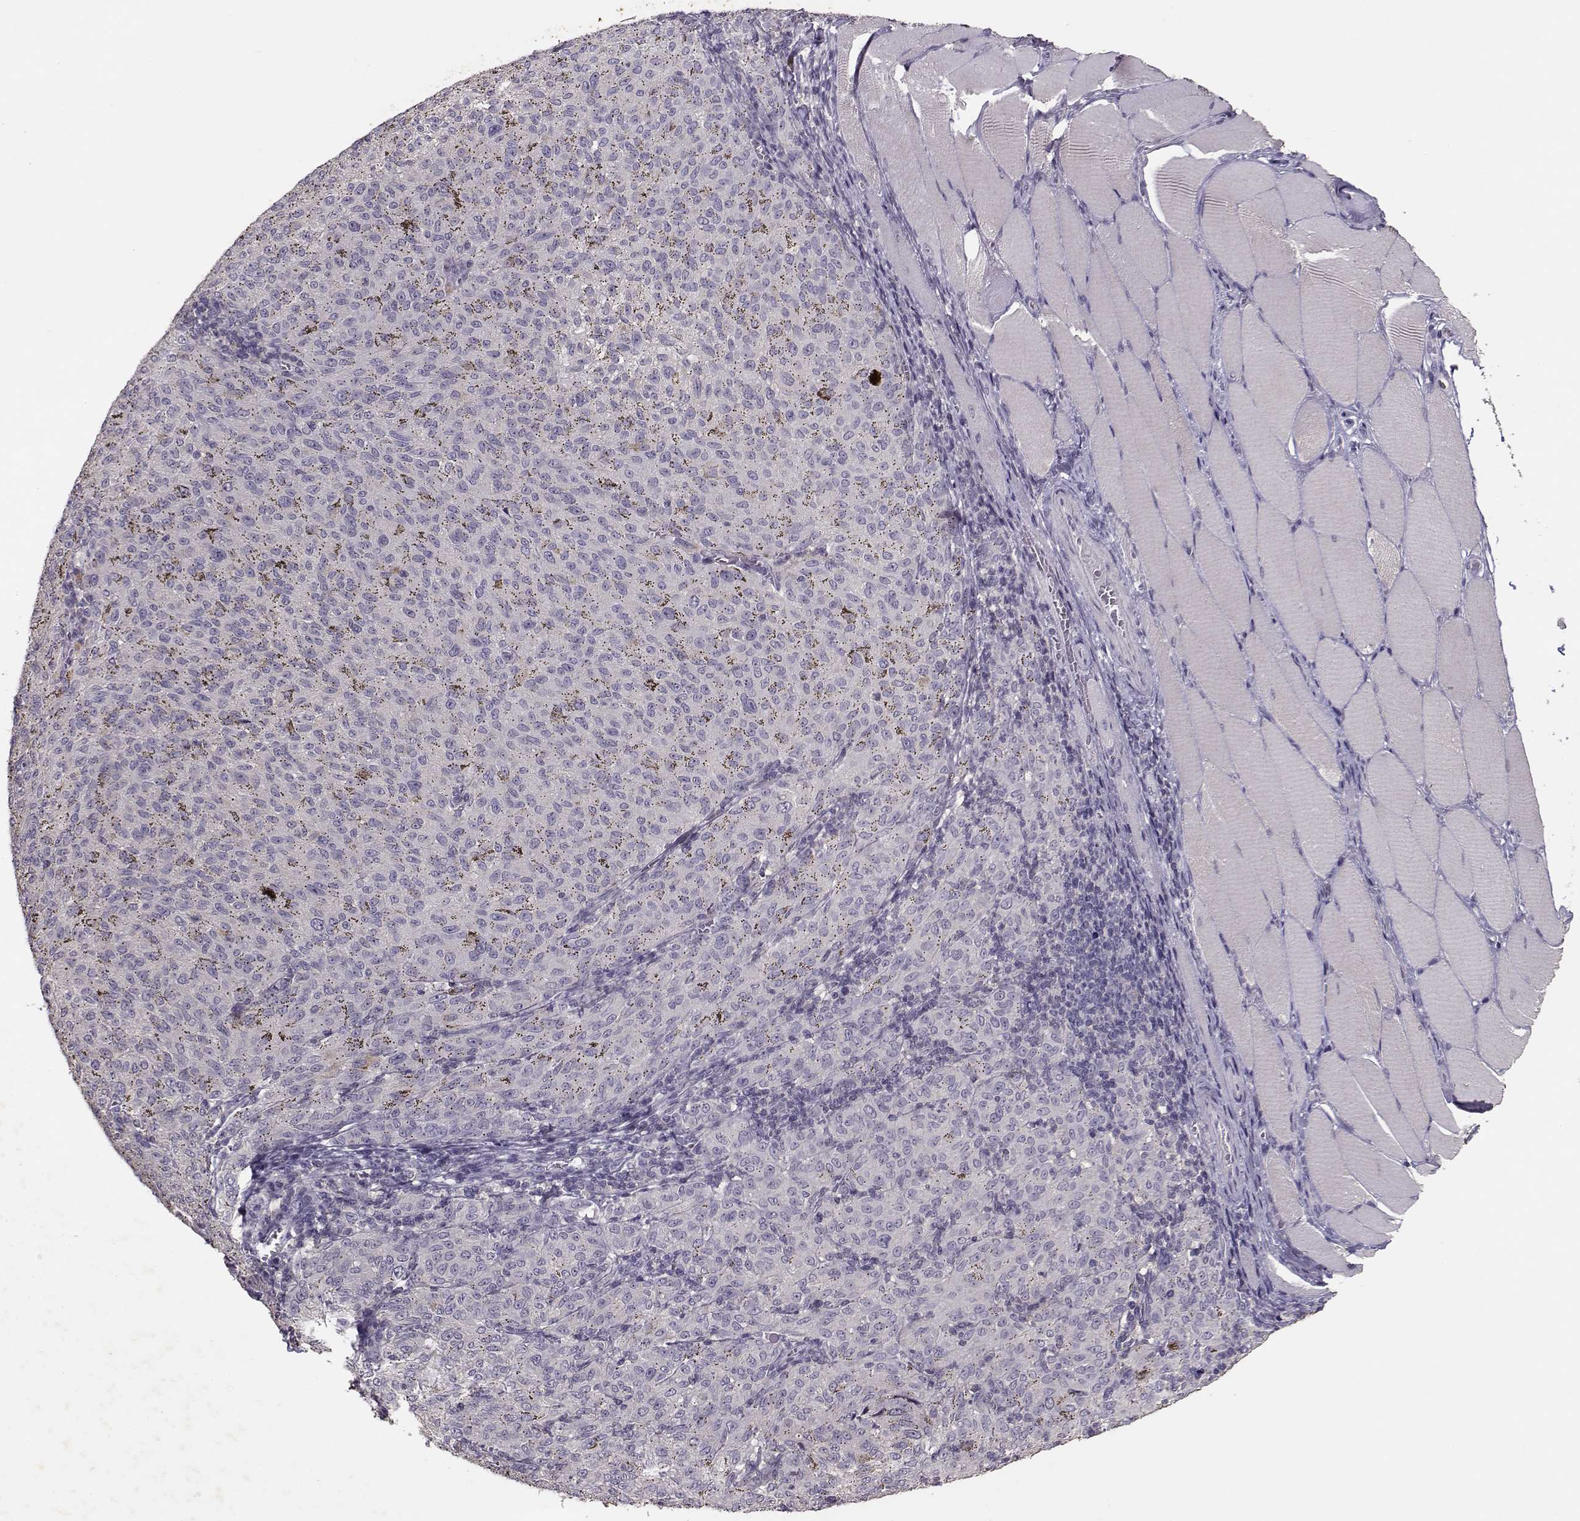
{"staining": {"intensity": "negative", "quantity": "none", "location": "none"}, "tissue": "melanoma", "cell_type": "Tumor cells", "image_type": "cancer", "snomed": [{"axis": "morphology", "description": "Malignant melanoma, NOS"}, {"axis": "topography", "description": "Skin"}], "caption": "The micrograph displays no significant expression in tumor cells of melanoma. (DAB (3,3'-diaminobenzidine) IHC visualized using brightfield microscopy, high magnification).", "gene": "UROC1", "patient": {"sex": "female", "age": 72}}